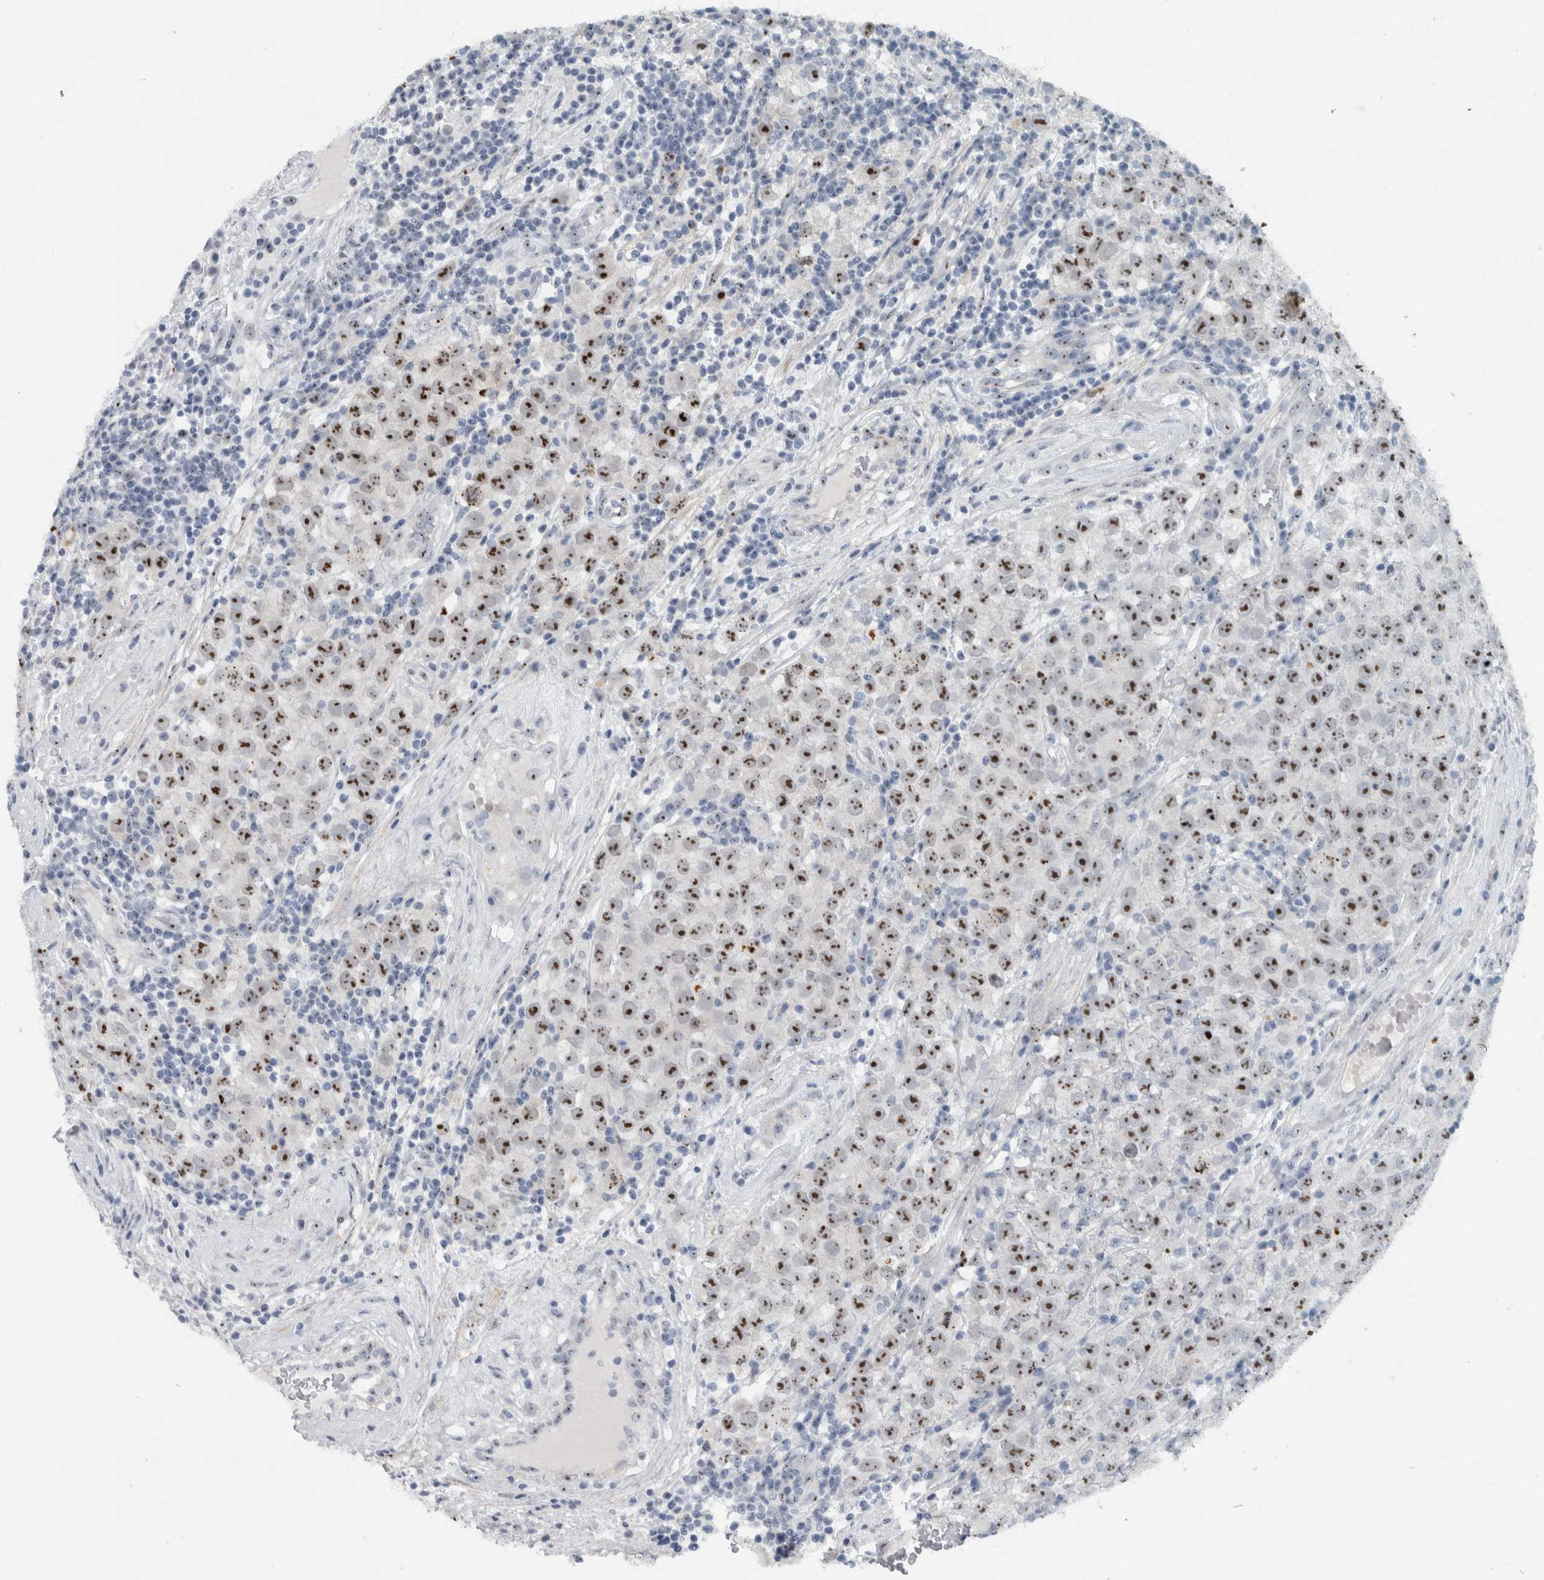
{"staining": {"intensity": "strong", "quantity": ">75%", "location": "nuclear"}, "tissue": "testis cancer", "cell_type": "Tumor cells", "image_type": "cancer", "snomed": [{"axis": "morphology", "description": "Seminoma, NOS"}, {"axis": "morphology", "description": "Carcinoma, Embryonal, NOS"}, {"axis": "topography", "description": "Testis"}], "caption": "IHC micrograph of testis cancer stained for a protein (brown), which demonstrates high levels of strong nuclear expression in about >75% of tumor cells.", "gene": "UTP6", "patient": {"sex": "male", "age": 28}}